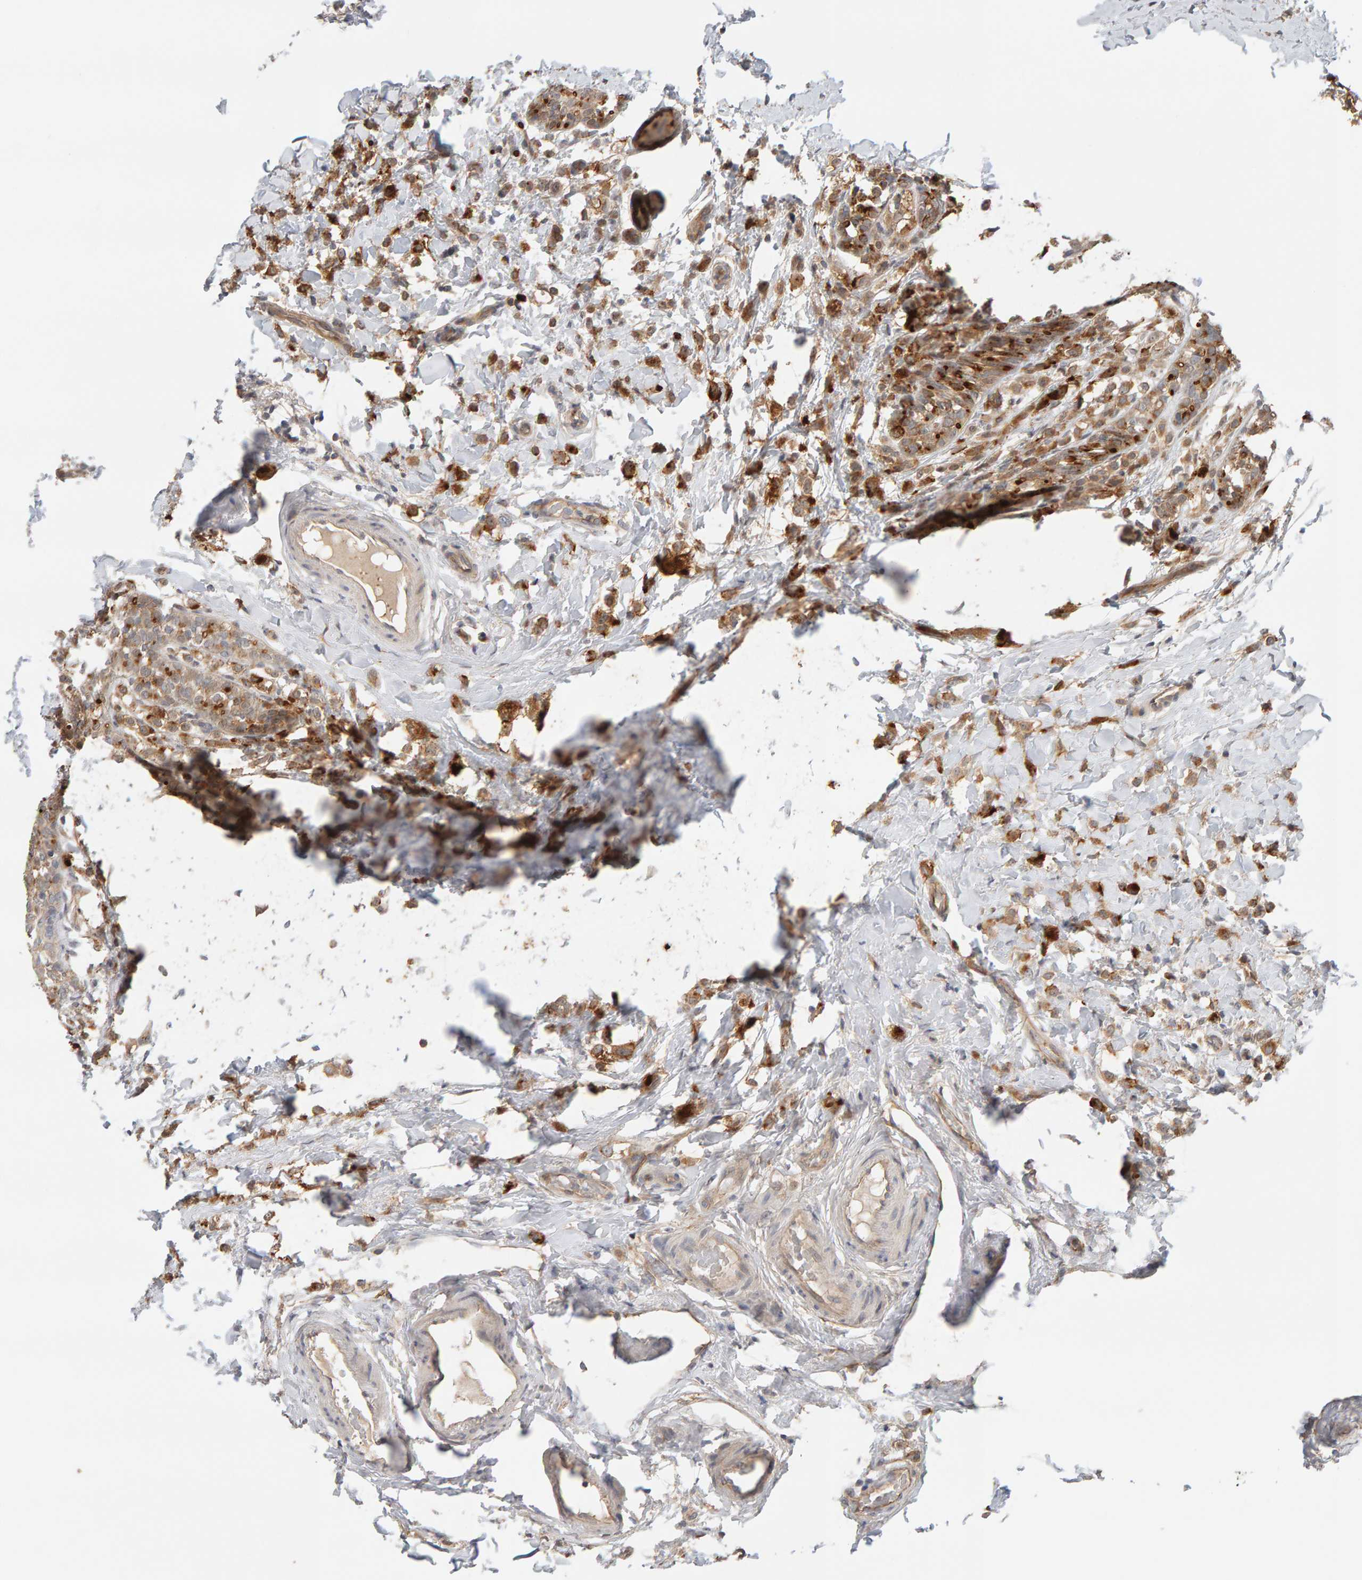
{"staining": {"intensity": "moderate", "quantity": ">75%", "location": "cytoplasmic/membranous"}, "tissue": "breast cancer", "cell_type": "Tumor cells", "image_type": "cancer", "snomed": [{"axis": "morphology", "description": "Lobular carcinoma"}, {"axis": "topography", "description": "Breast"}], "caption": "High-power microscopy captured an immunohistochemistry (IHC) micrograph of breast cancer, revealing moderate cytoplasmic/membranous expression in about >75% of tumor cells.", "gene": "PPP1R16A", "patient": {"sex": "female", "age": 50}}